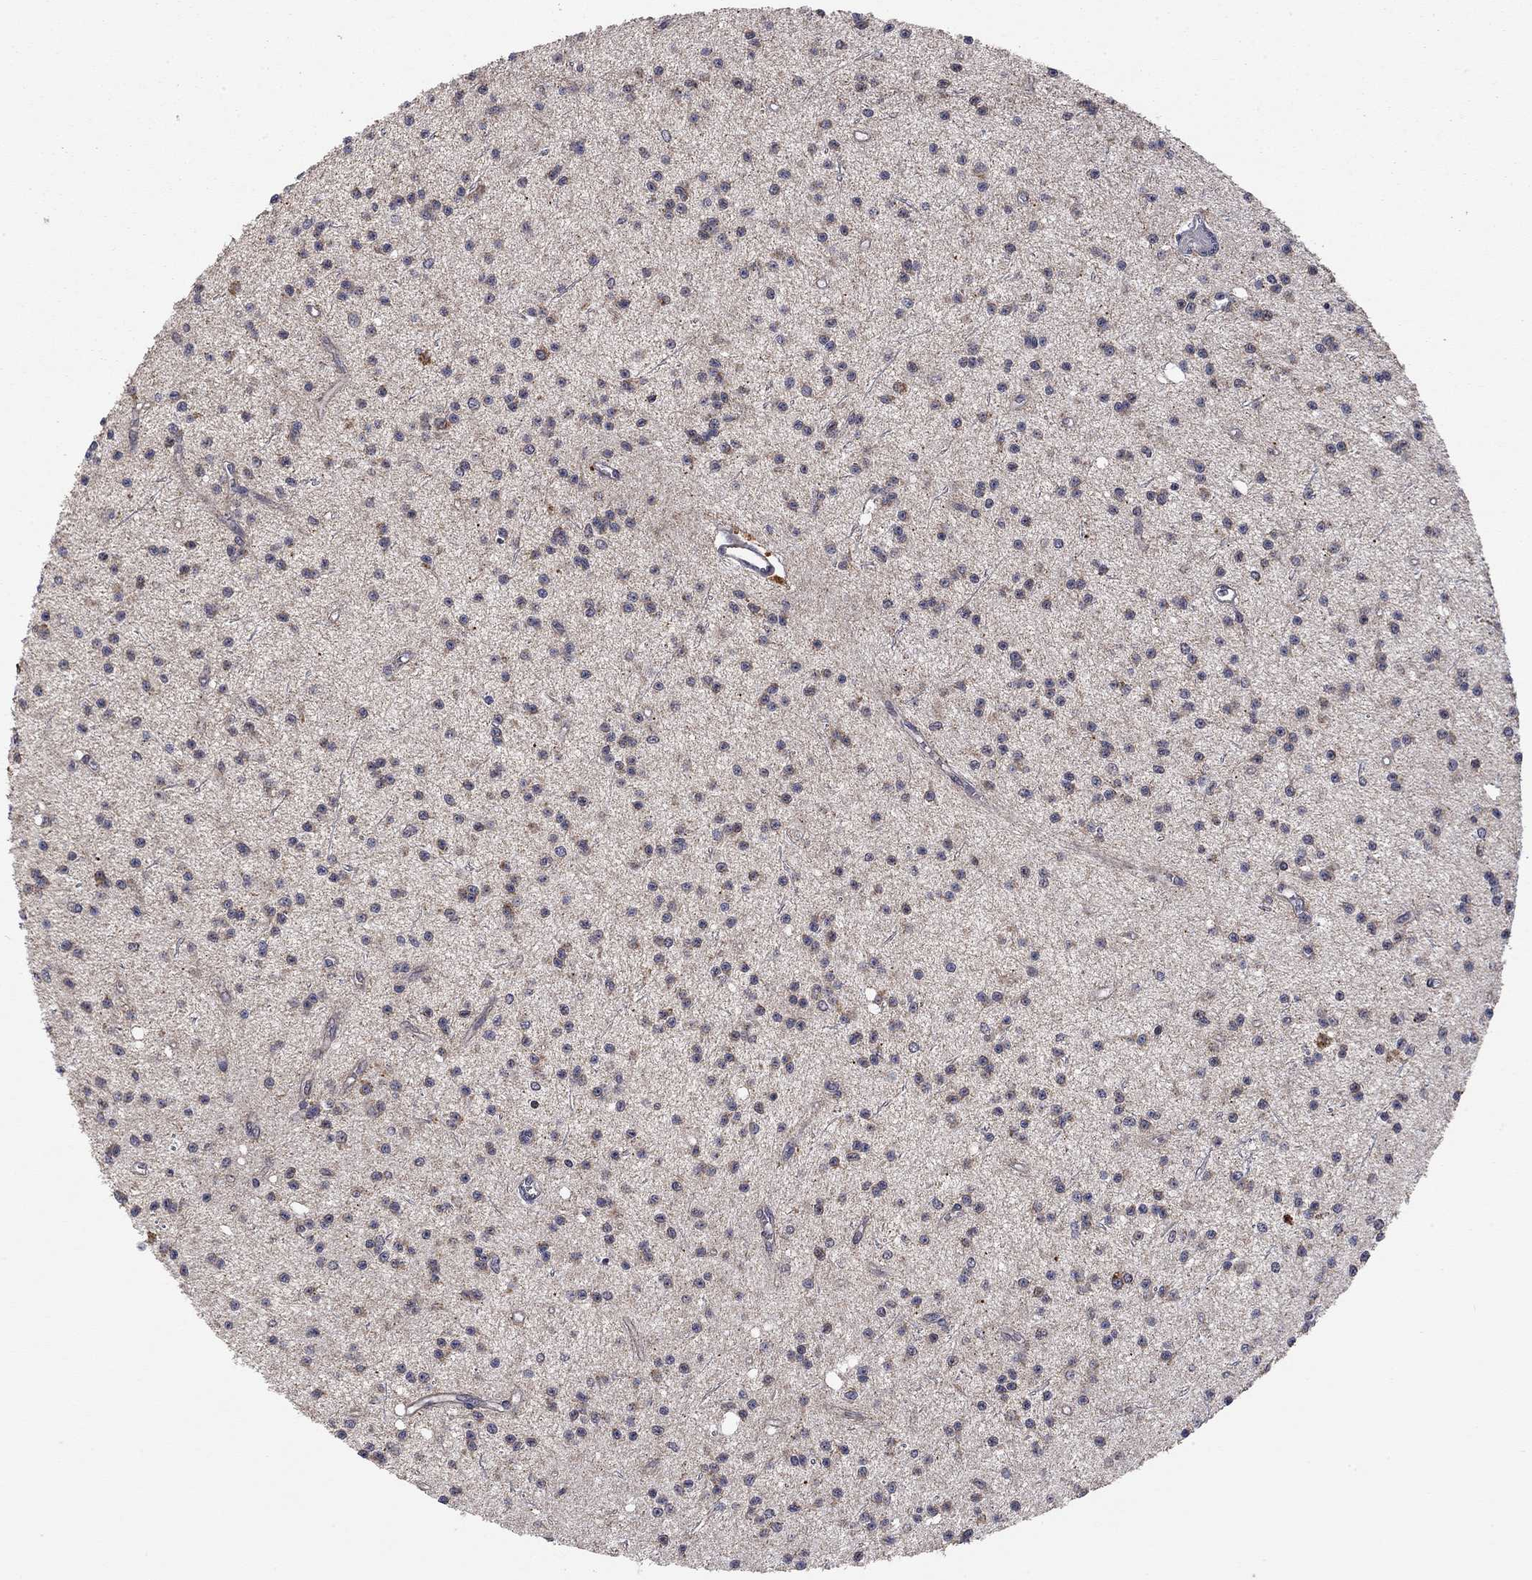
{"staining": {"intensity": "moderate", "quantity": "25%-75%", "location": "cytoplasmic/membranous"}, "tissue": "glioma", "cell_type": "Tumor cells", "image_type": "cancer", "snomed": [{"axis": "morphology", "description": "Glioma, malignant, Low grade"}, {"axis": "topography", "description": "Brain"}], "caption": "Malignant glioma (low-grade) stained with immunohistochemistry (IHC) exhibits moderate cytoplasmic/membranous positivity in approximately 25%-75% of tumor cells.", "gene": "IDS", "patient": {"sex": "male", "age": 27}}